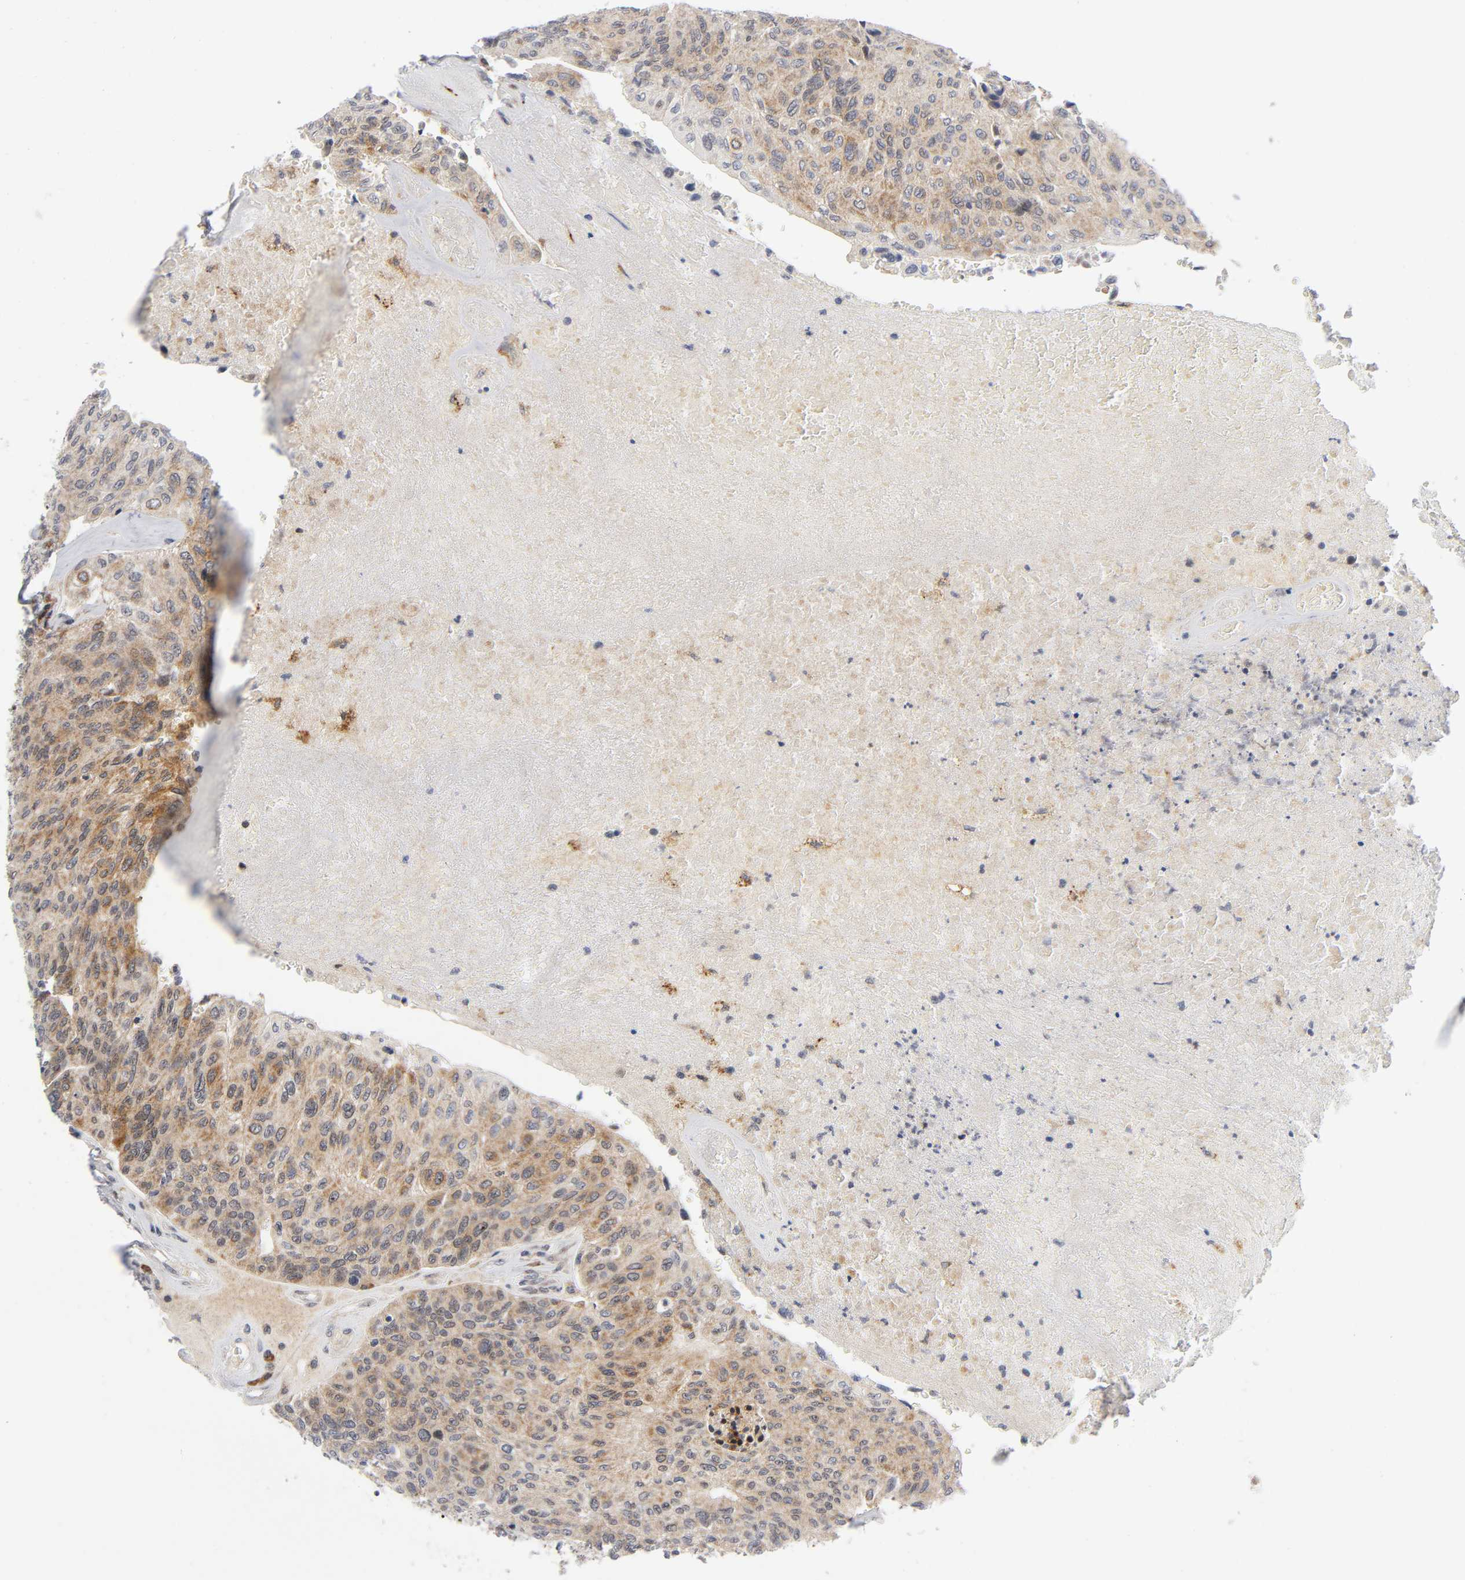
{"staining": {"intensity": "moderate", "quantity": ">75%", "location": "cytoplasmic/membranous"}, "tissue": "urothelial cancer", "cell_type": "Tumor cells", "image_type": "cancer", "snomed": [{"axis": "morphology", "description": "Urothelial carcinoma, High grade"}, {"axis": "topography", "description": "Urinary bladder"}], "caption": "High-grade urothelial carcinoma stained for a protein shows moderate cytoplasmic/membranous positivity in tumor cells.", "gene": "EIF5", "patient": {"sex": "male", "age": 66}}